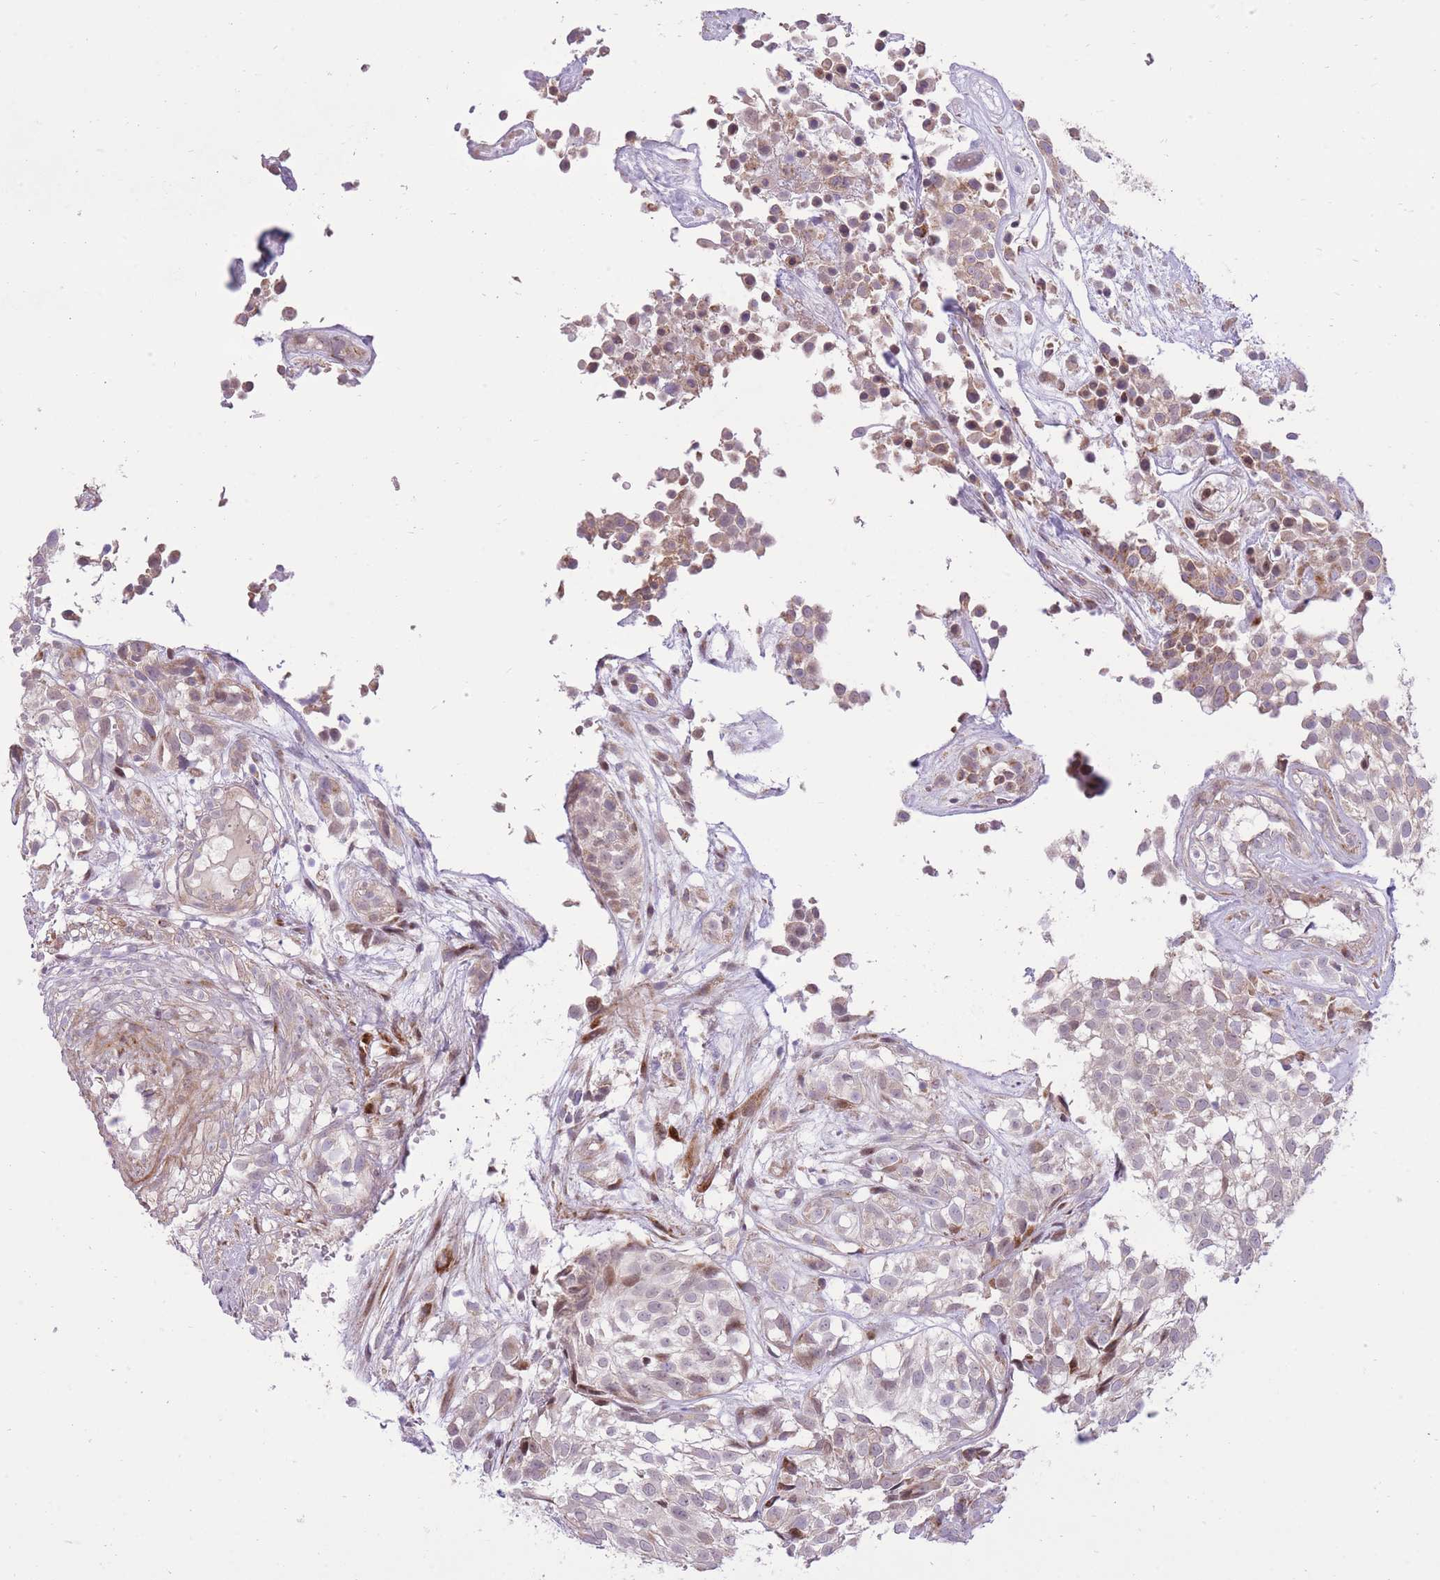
{"staining": {"intensity": "negative", "quantity": "none", "location": "none"}, "tissue": "urothelial cancer", "cell_type": "Tumor cells", "image_type": "cancer", "snomed": [{"axis": "morphology", "description": "Urothelial carcinoma, High grade"}, {"axis": "topography", "description": "Urinary bladder"}], "caption": "High power microscopy micrograph of an IHC micrograph of urothelial carcinoma (high-grade), revealing no significant positivity in tumor cells.", "gene": "SLC4A4", "patient": {"sex": "male", "age": 56}}